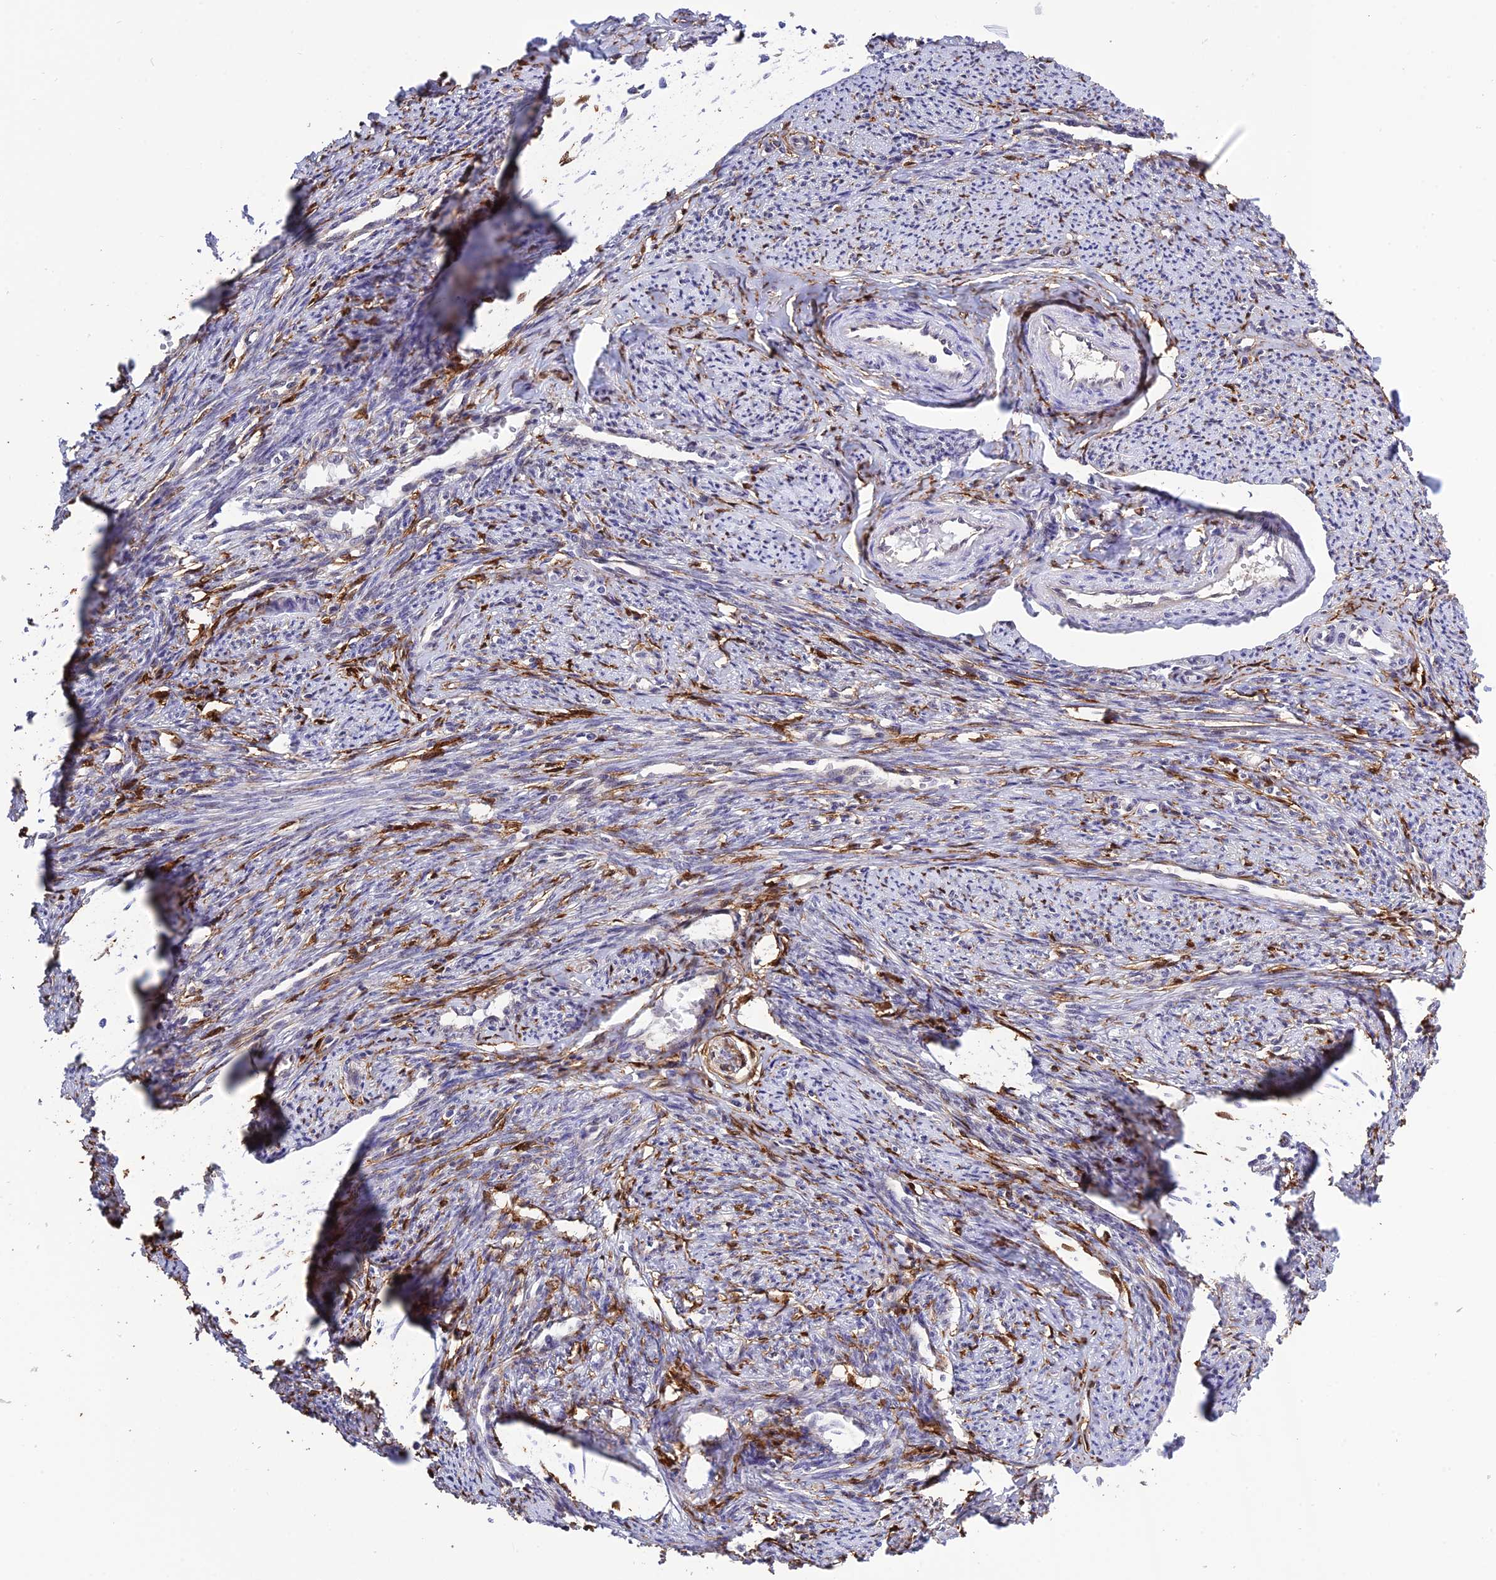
{"staining": {"intensity": "negative", "quantity": "none", "location": "none"}, "tissue": "smooth muscle", "cell_type": "Smooth muscle cells", "image_type": "normal", "snomed": [{"axis": "morphology", "description": "Normal tissue, NOS"}, {"axis": "topography", "description": "Smooth muscle"}, {"axis": "topography", "description": "Uterus"}], "caption": "Smooth muscle cells are negative for brown protein staining in unremarkable smooth muscle.", "gene": "MNS1", "patient": {"sex": "female", "age": 59}}